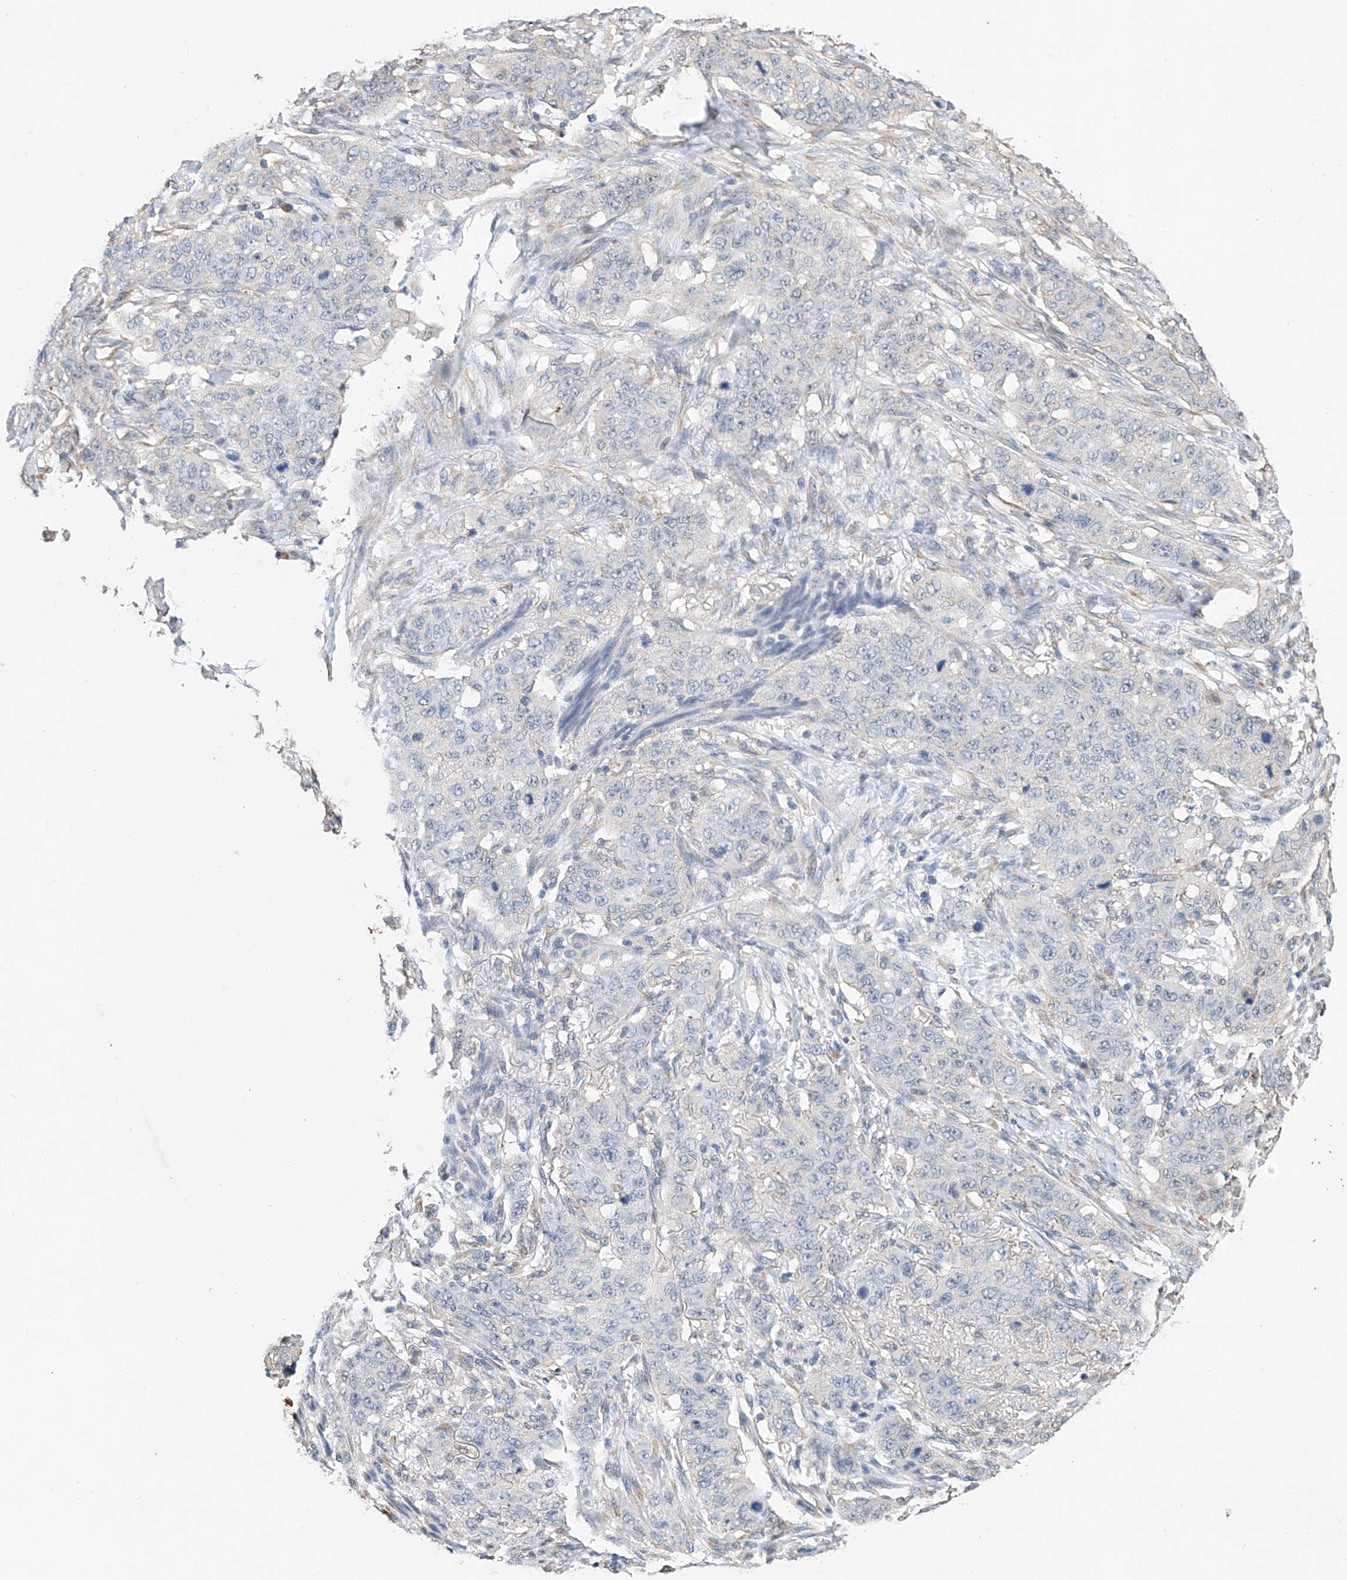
{"staining": {"intensity": "negative", "quantity": "none", "location": "none"}, "tissue": "stomach cancer", "cell_type": "Tumor cells", "image_type": "cancer", "snomed": [{"axis": "morphology", "description": "Adenocarcinoma, NOS"}, {"axis": "topography", "description": "Stomach"}], "caption": "This is a image of IHC staining of stomach adenocarcinoma, which shows no staining in tumor cells. (Brightfield microscopy of DAB (3,3'-diaminobenzidine) immunohistochemistry at high magnification).", "gene": "CTDP1", "patient": {"sex": "male", "age": 48}}